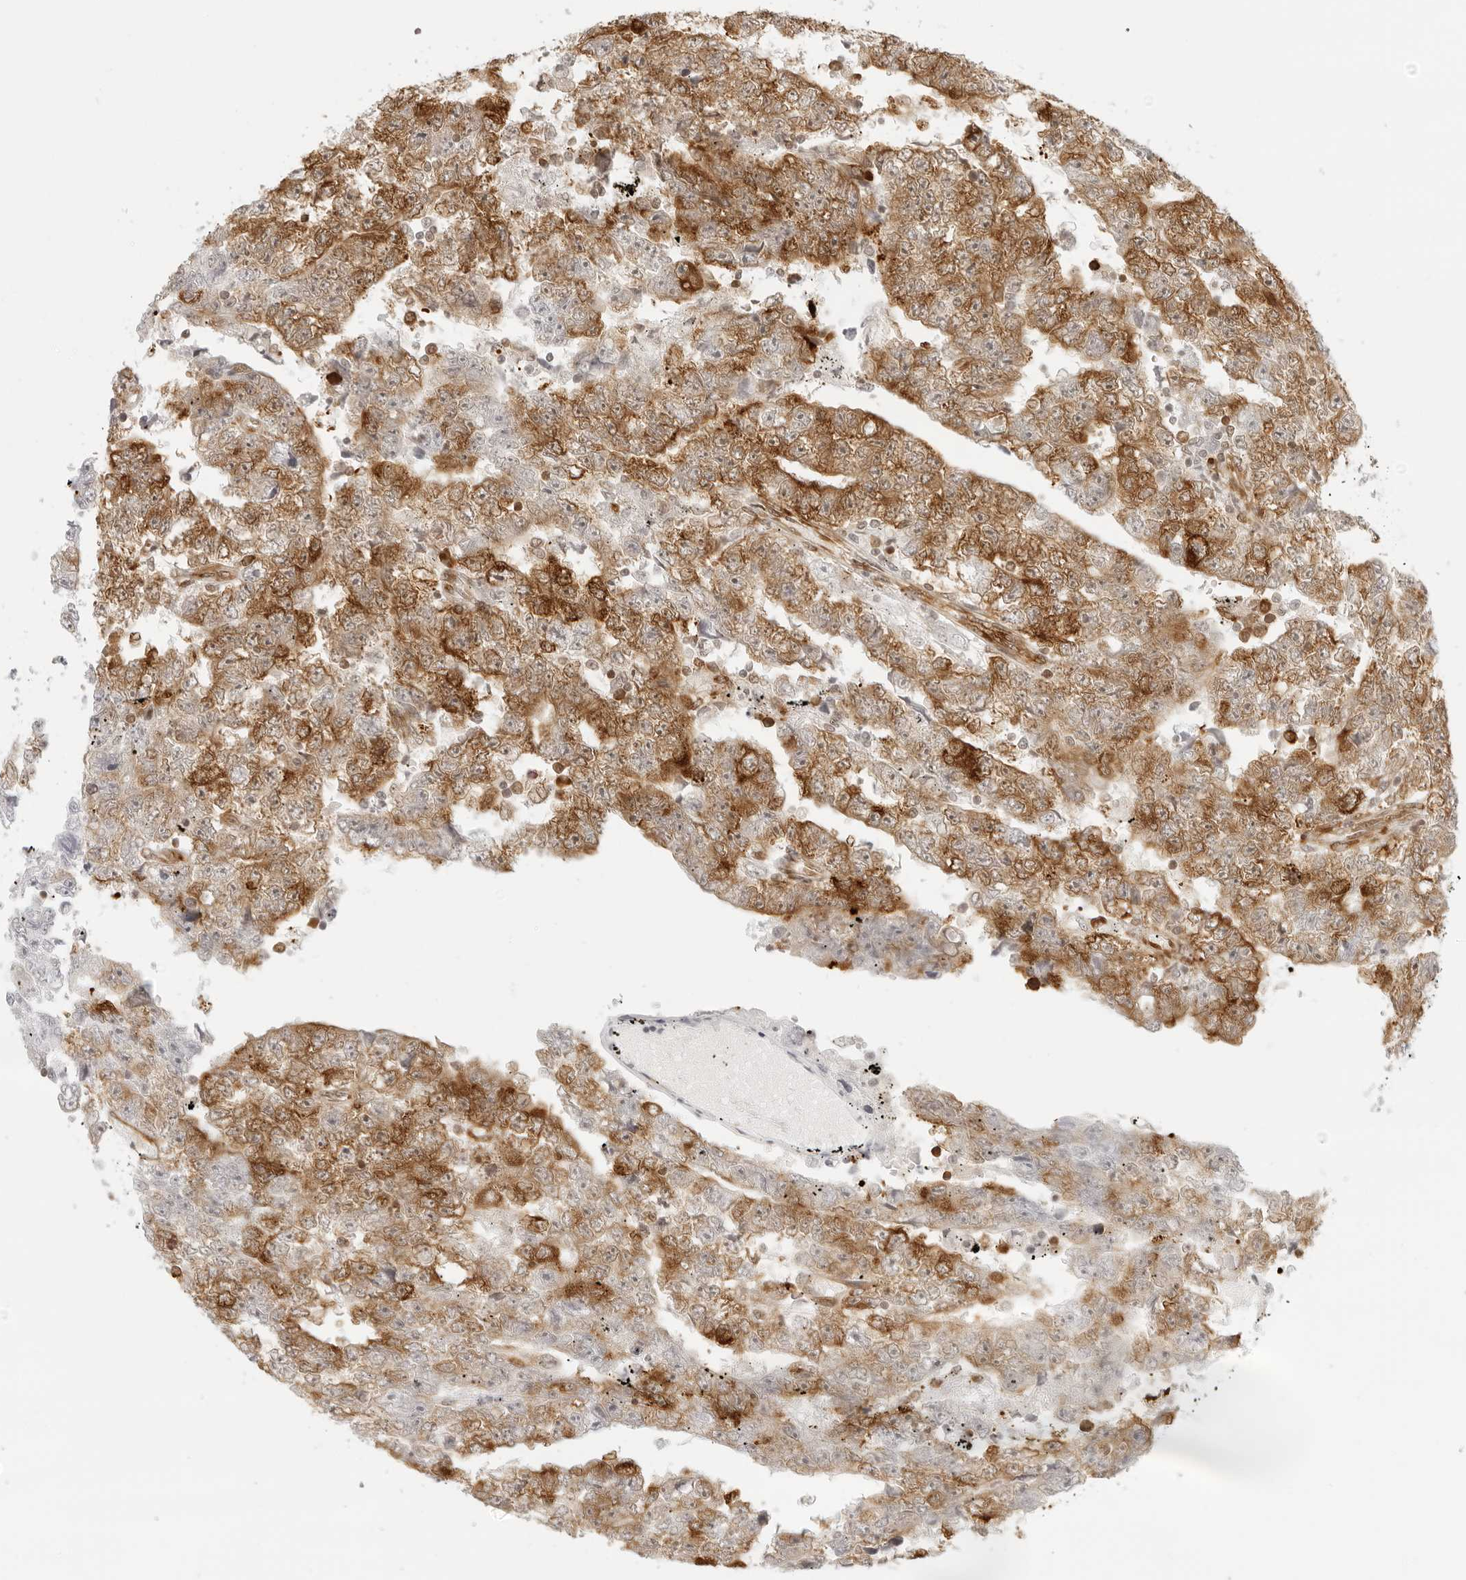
{"staining": {"intensity": "moderate", "quantity": ">75%", "location": "cytoplasmic/membranous"}, "tissue": "testis cancer", "cell_type": "Tumor cells", "image_type": "cancer", "snomed": [{"axis": "morphology", "description": "Carcinoma, Embryonal, NOS"}, {"axis": "topography", "description": "Testis"}], "caption": "Embryonal carcinoma (testis) was stained to show a protein in brown. There is medium levels of moderate cytoplasmic/membranous positivity in approximately >75% of tumor cells.", "gene": "EIF4G1", "patient": {"sex": "male", "age": 25}}